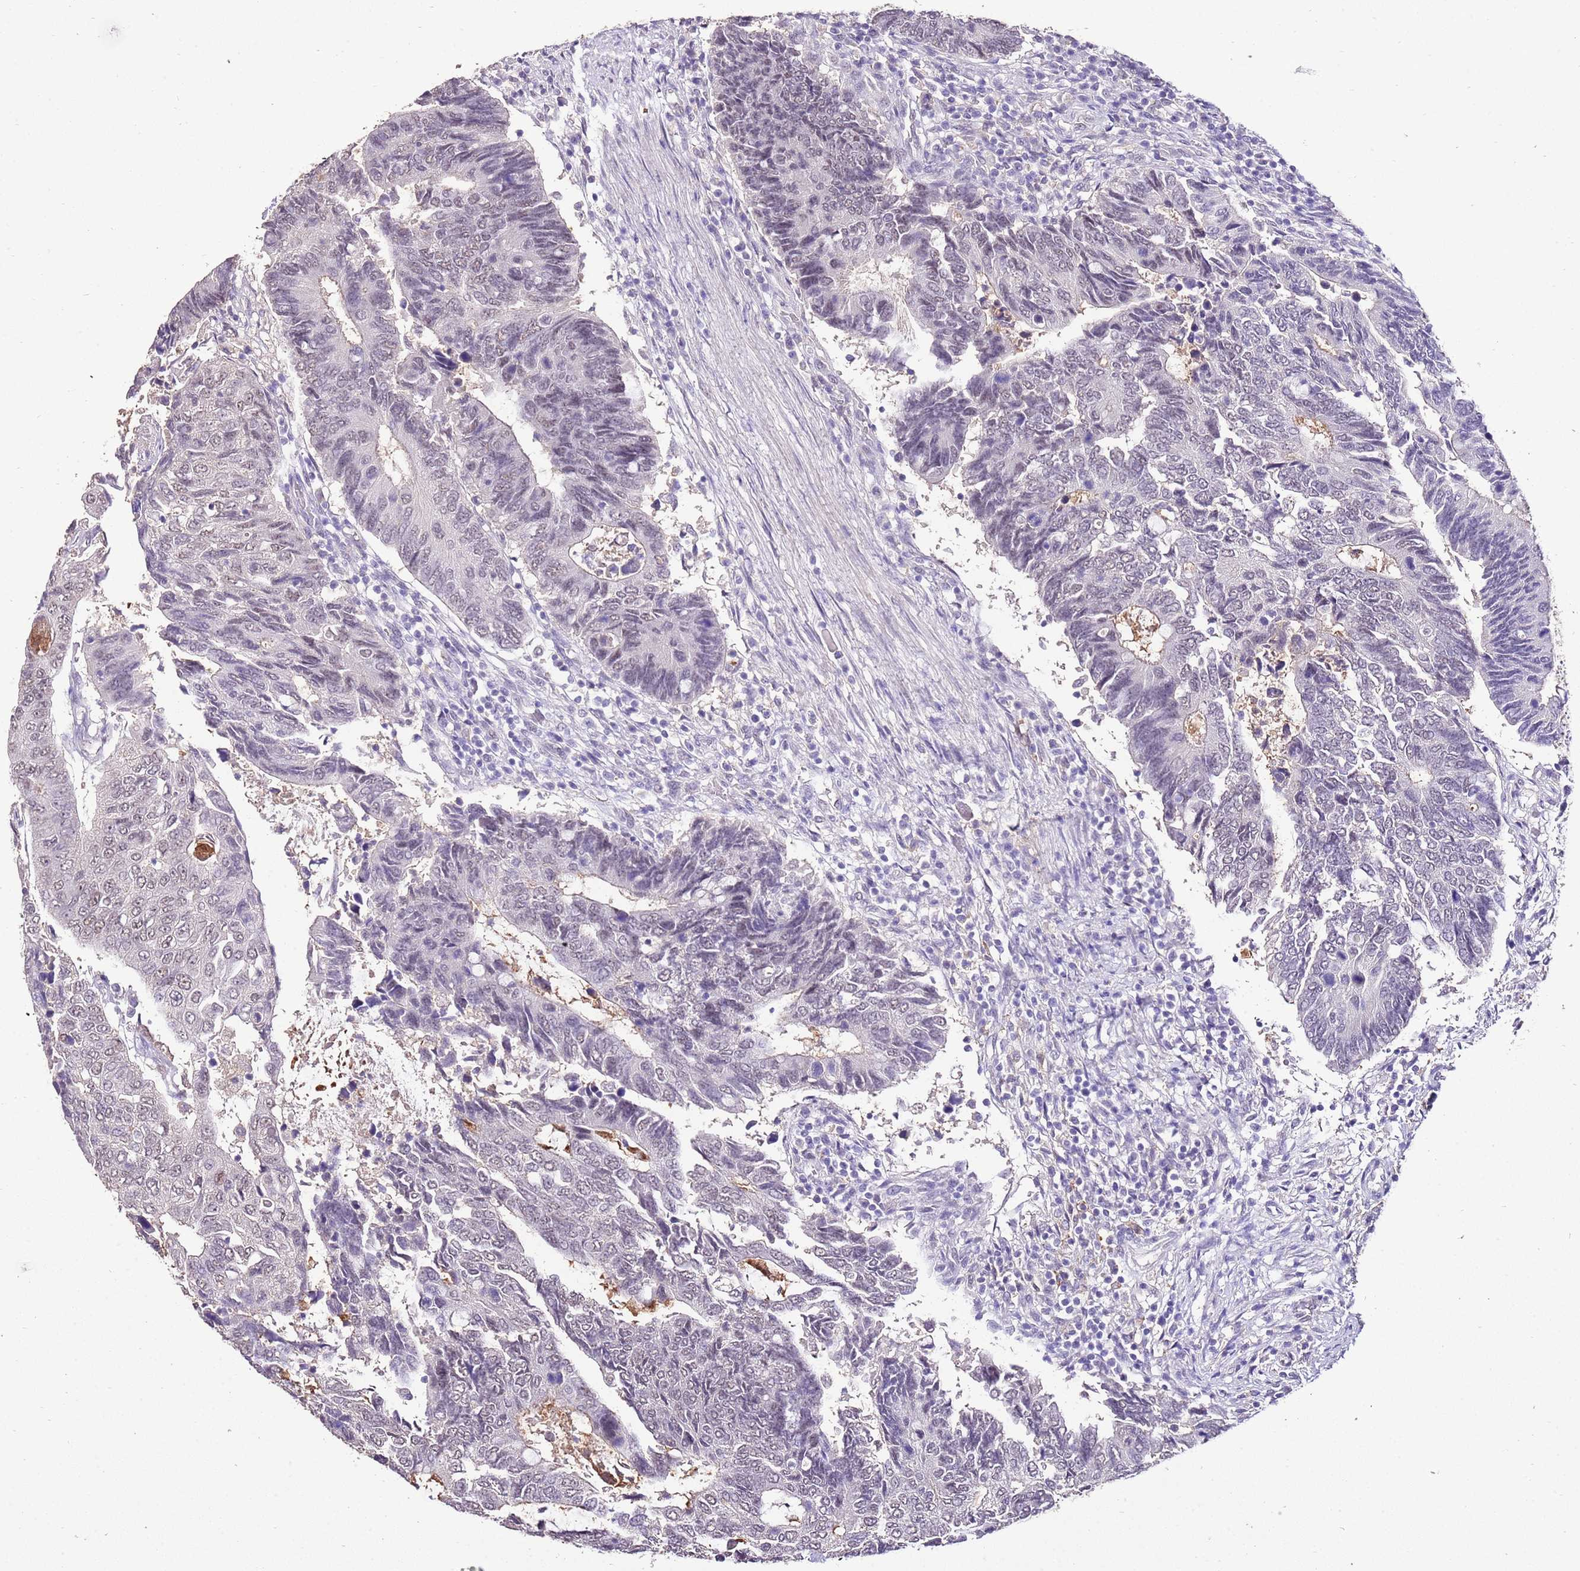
{"staining": {"intensity": "weak", "quantity": "<25%", "location": "nuclear"}, "tissue": "colorectal cancer", "cell_type": "Tumor cells", "image_type": "cancer", "snomed": [{"axis": "morphology", "description": "Adenocarcinoma, NOS"}, {"axis": "topography", "description": "Colon"}], "caption": "IHC histopathology image of human colorectal cancer (adenocarcinoma) stained for a protein (brown), which shows no expression in tumor cells.", "gene": "IZUMO4", "patient": {"sex": "male", "age": 87}}